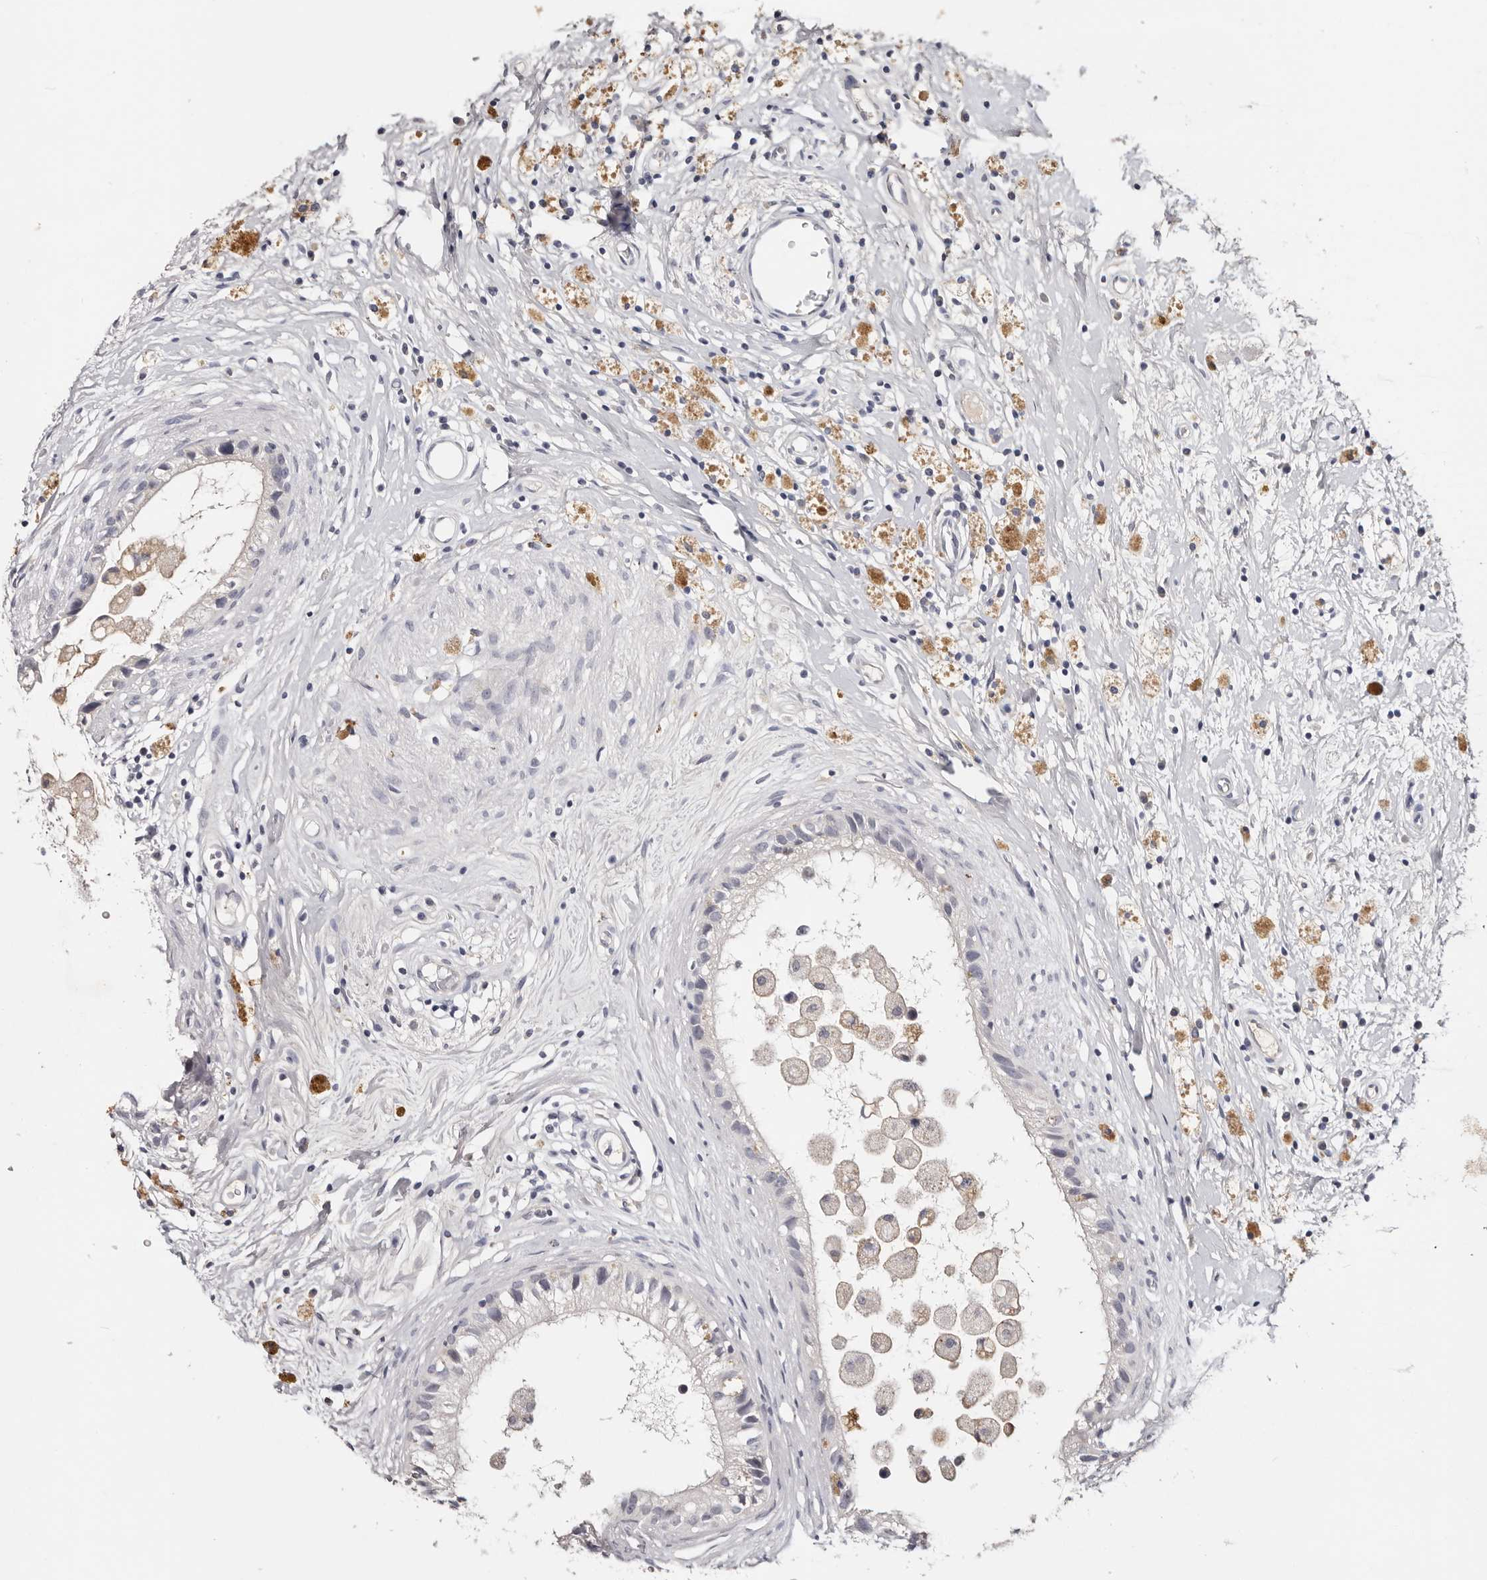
{"staining": {"intensity": "negative", "quantity": "none", "location": "none"}, "tissue": "epididymis", "cell_type": "Glandular cells", "image_type": "normal", "snomed": [{"axis": "morphology", "description": "Normal tissue, NOS"}, {"axis": "topography", "description": "Epididymis"}], "caption": "This is a image of immunohistochemistry (IHC) staining of benign epididymis, which shows no positivity in glandular cells.", "gene": "CCDC190", "patient": {"sex": "male", "age": 80}}